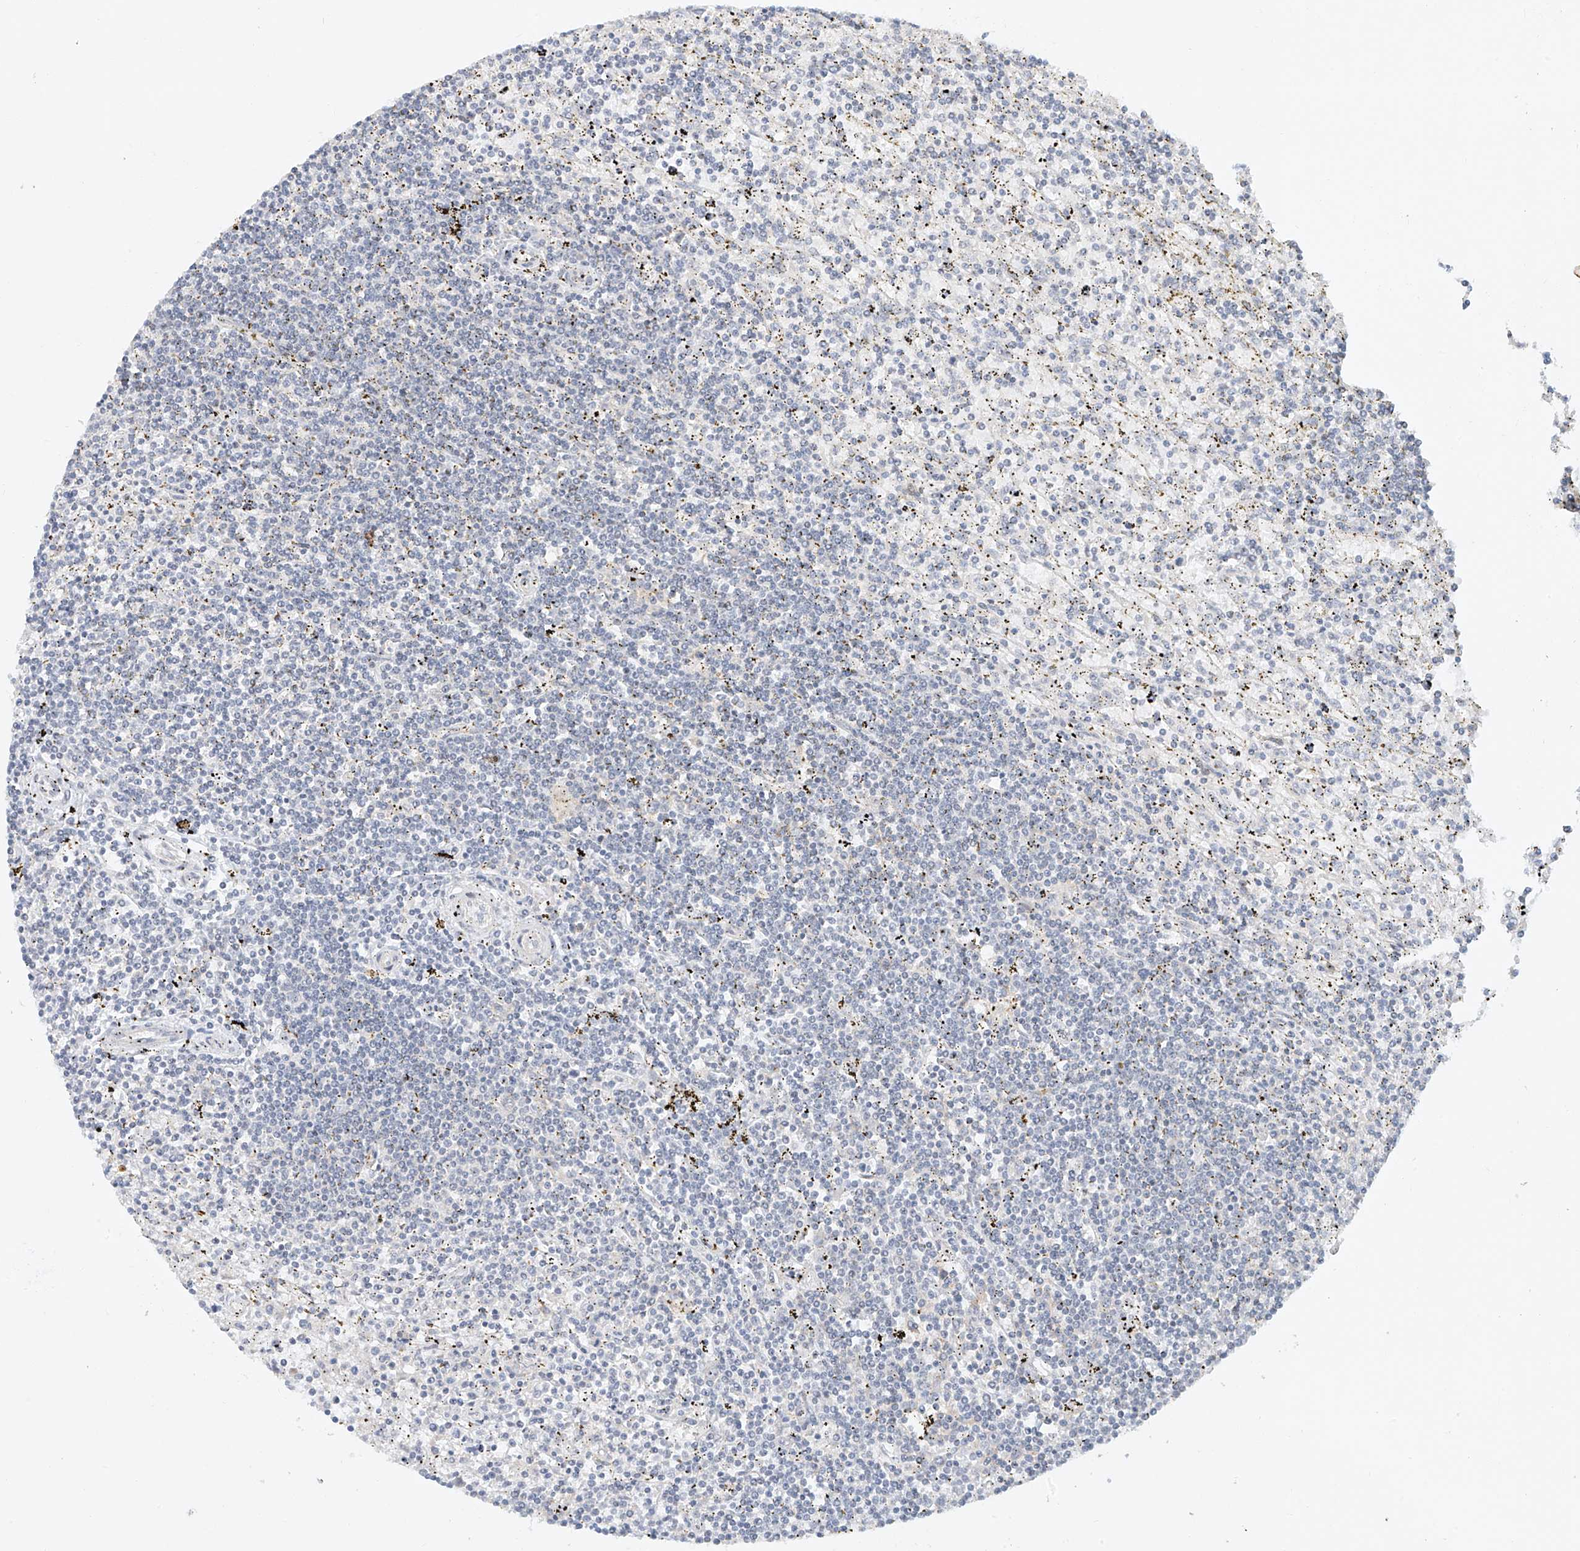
{"staining": {"intensity": "negative", "quantity": "none", "location": "none"}, "tissue": "lymphoma", "cell_type": "Tumor cells", "image_type": "cancer", "snomed": [{"axis": "morphology", "description": "Malignant lymphoma, non-Hodgkin's type, Low grade"}, {"axis": "topography", "description": "Spleen"}], "caption": "This is an IHC micrograph of human lymphoma. There is no staining in tumor cells.", "gene": "TASP1", "patient": {"sex": "male", "age": 76}}